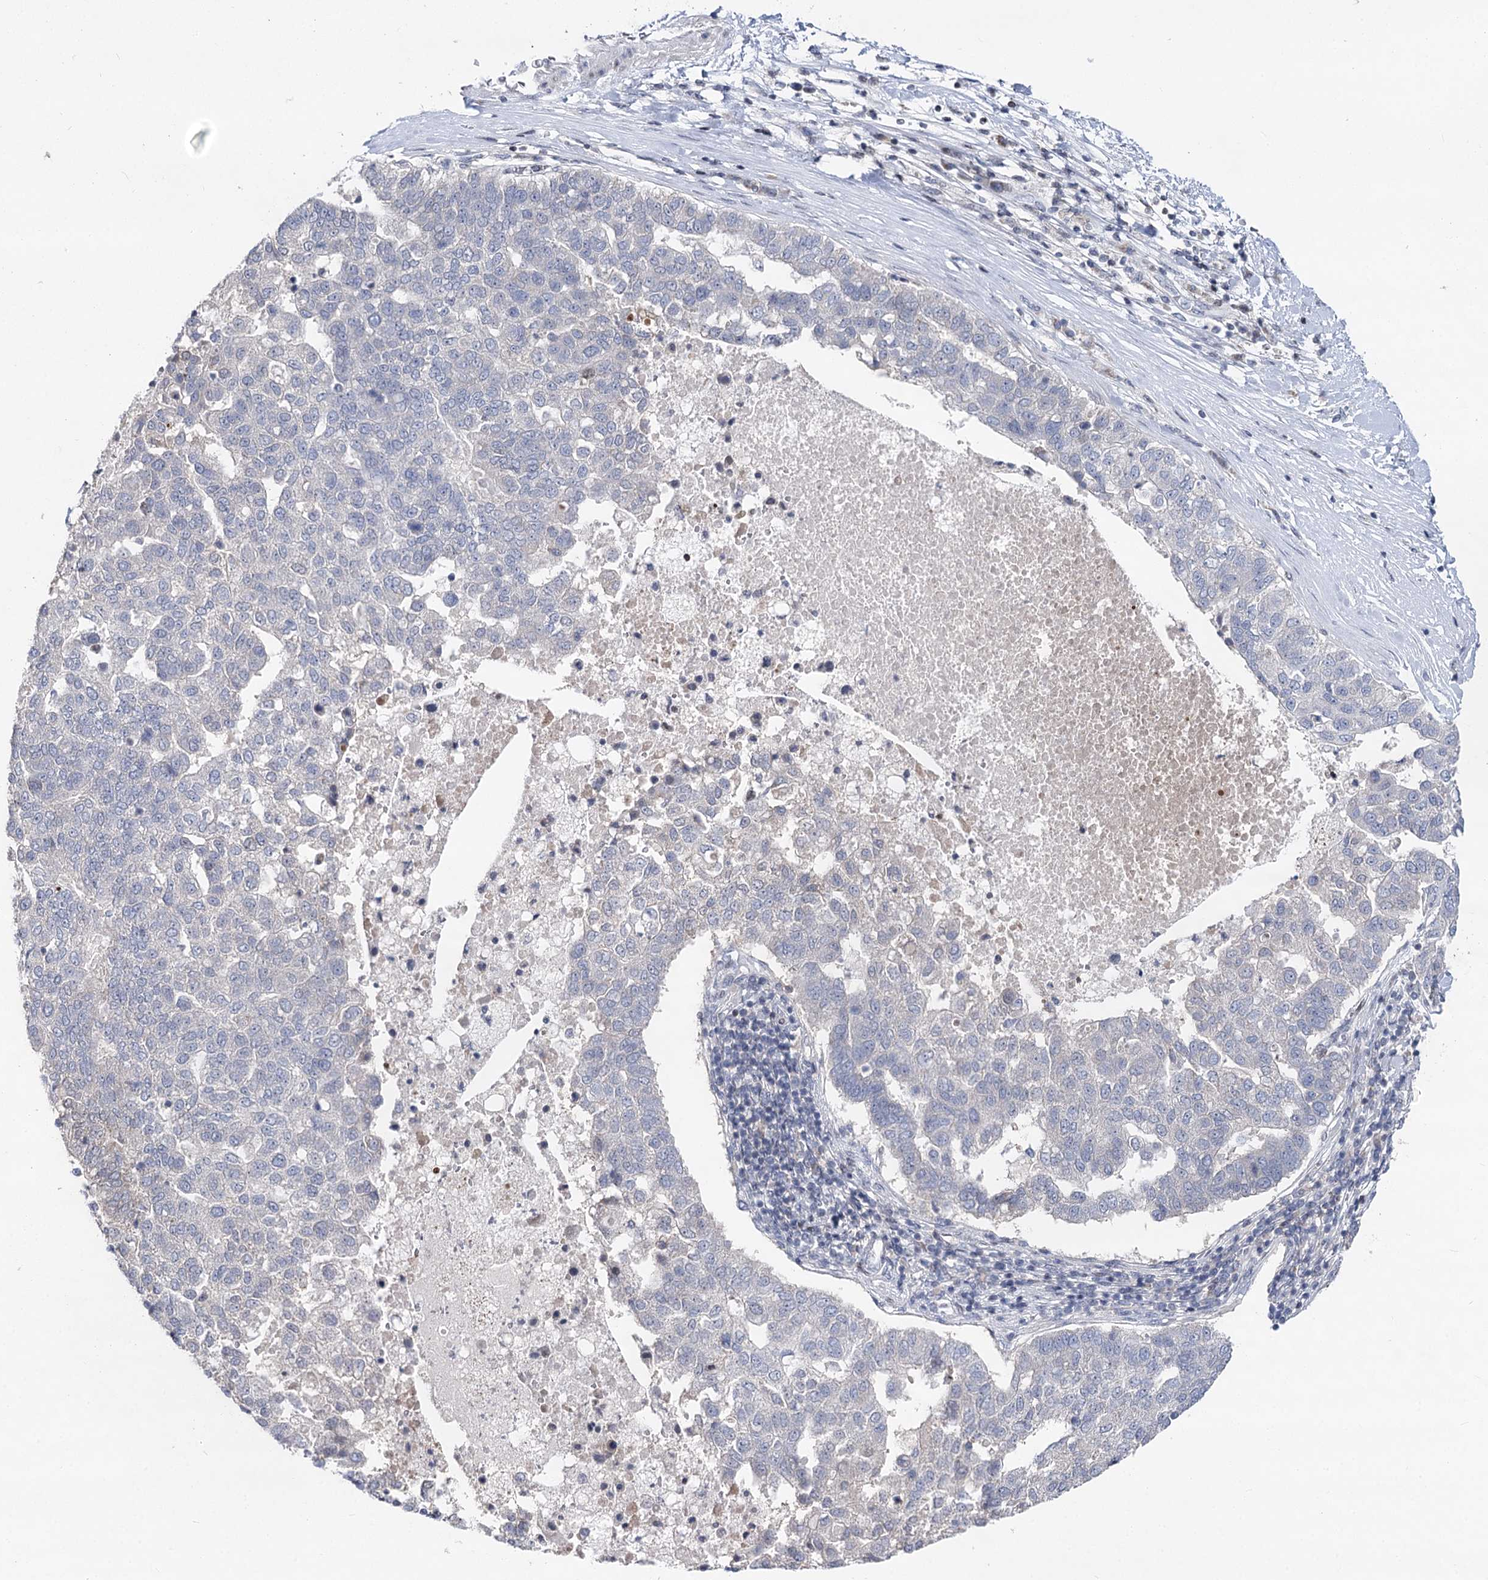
{"staining": {"intensity": "negative", "quantity": "none", "location": "none"}, "tissue": "pancreatic cancer", "cell_type": "Tumor cells", "image_type": "cancer", "snomed": [{"axis": "morphology", "description": "Adenocarcinoma, NOS"}, {"axis": "topography", "description": "Pancreas"}], "caption": "Tumor cells are negative for protein expression in human pancreatic adenocarcinoma.", "gene": "PTGR1", "patient": {"sex": "female", "age": 61}}